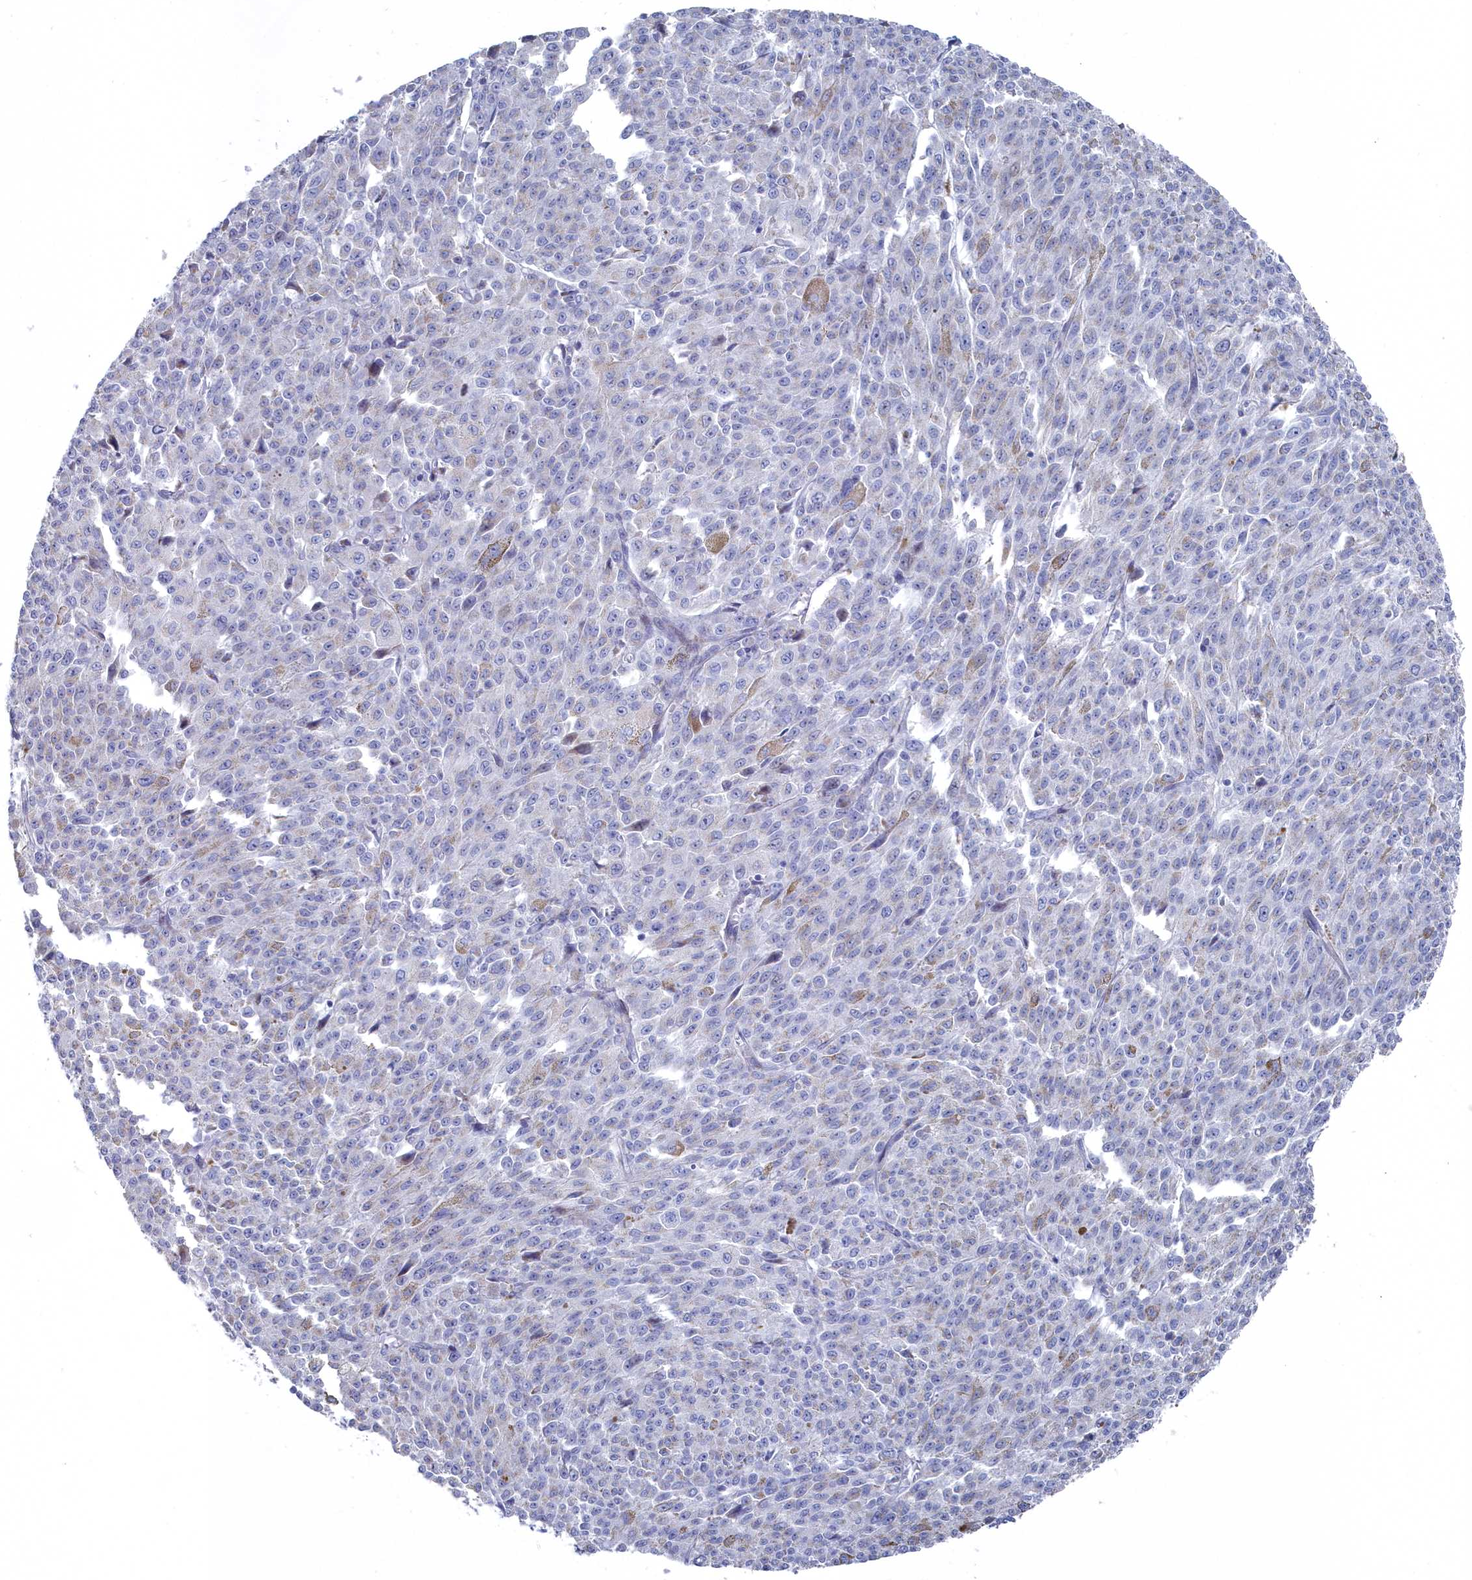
{"staining": {"intensity": "negative", "quantity": "none", "location": "none"}, "tissue": "melanoma", "cell_type": "Tumor cells", "image_type": "cancer", "snomed": [{"axis": "morphology", "description": "Malignant melanoma, NOS"}, {"axis": "topography", "description": "Skin"}], "caption": "The immunohistochemistry image has no significant expression in tumor cells of malignant melanoma tissue.", "gene": "SHISAL2A", "patient": {"sex": "female", "age": 52}}